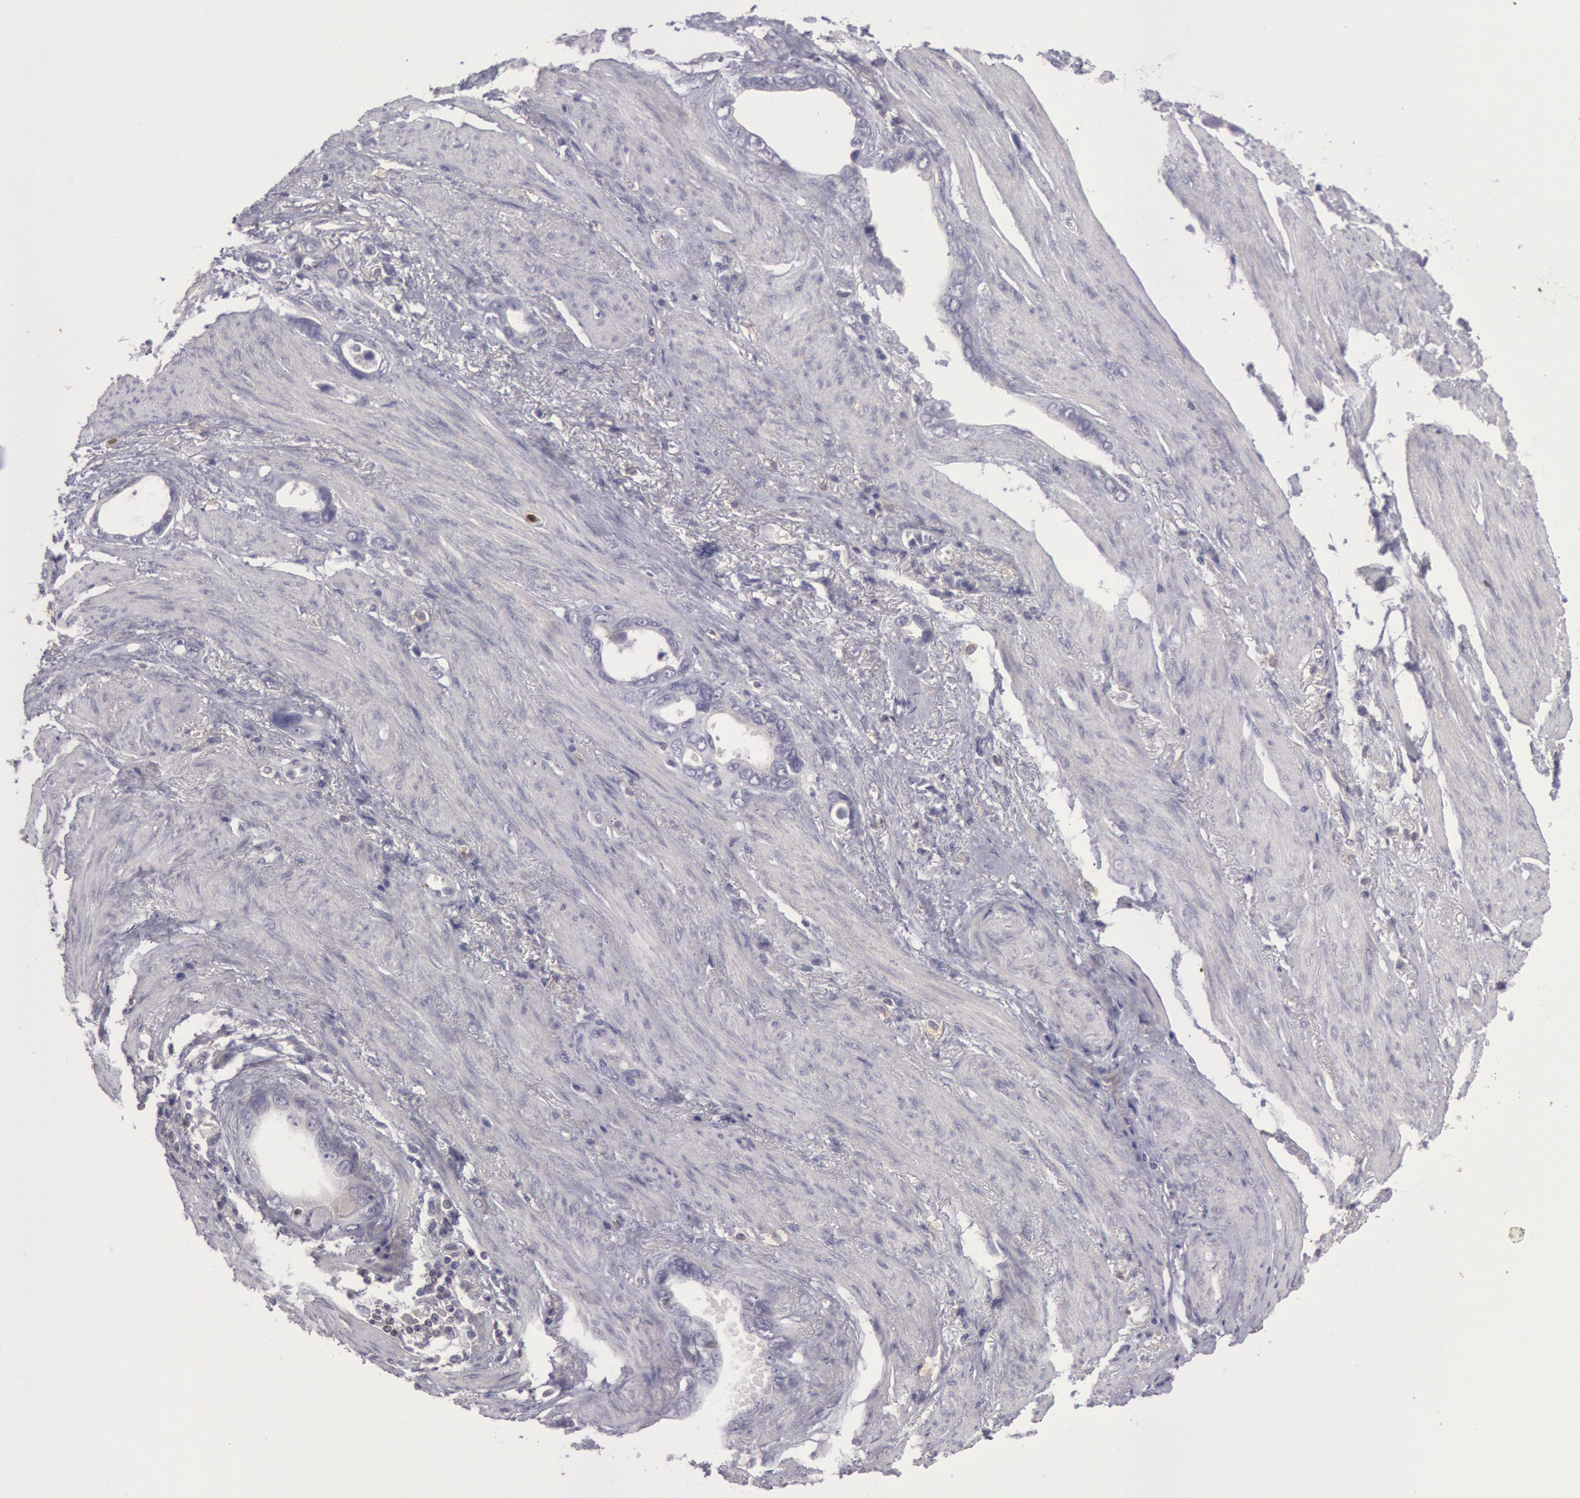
{"staining": {"intensity": "weak", "quantity": "<25%", "location": "cytoplasmic/membranous"}, "tissue": "stomach cancer", "cell_type": "Tumor cells", "image_type": "cancer", "snomed": [{"axis": "morphology", "description": "Adenocarcinoma, NOS"}, {"axis": "topography", "description": "Stomach"}], "caption": "There is no significant expression in tumor cells of stomach adenocarcinoma.", "gene": "RAB27A", "patient": {"sex": "male", "age": 78}}